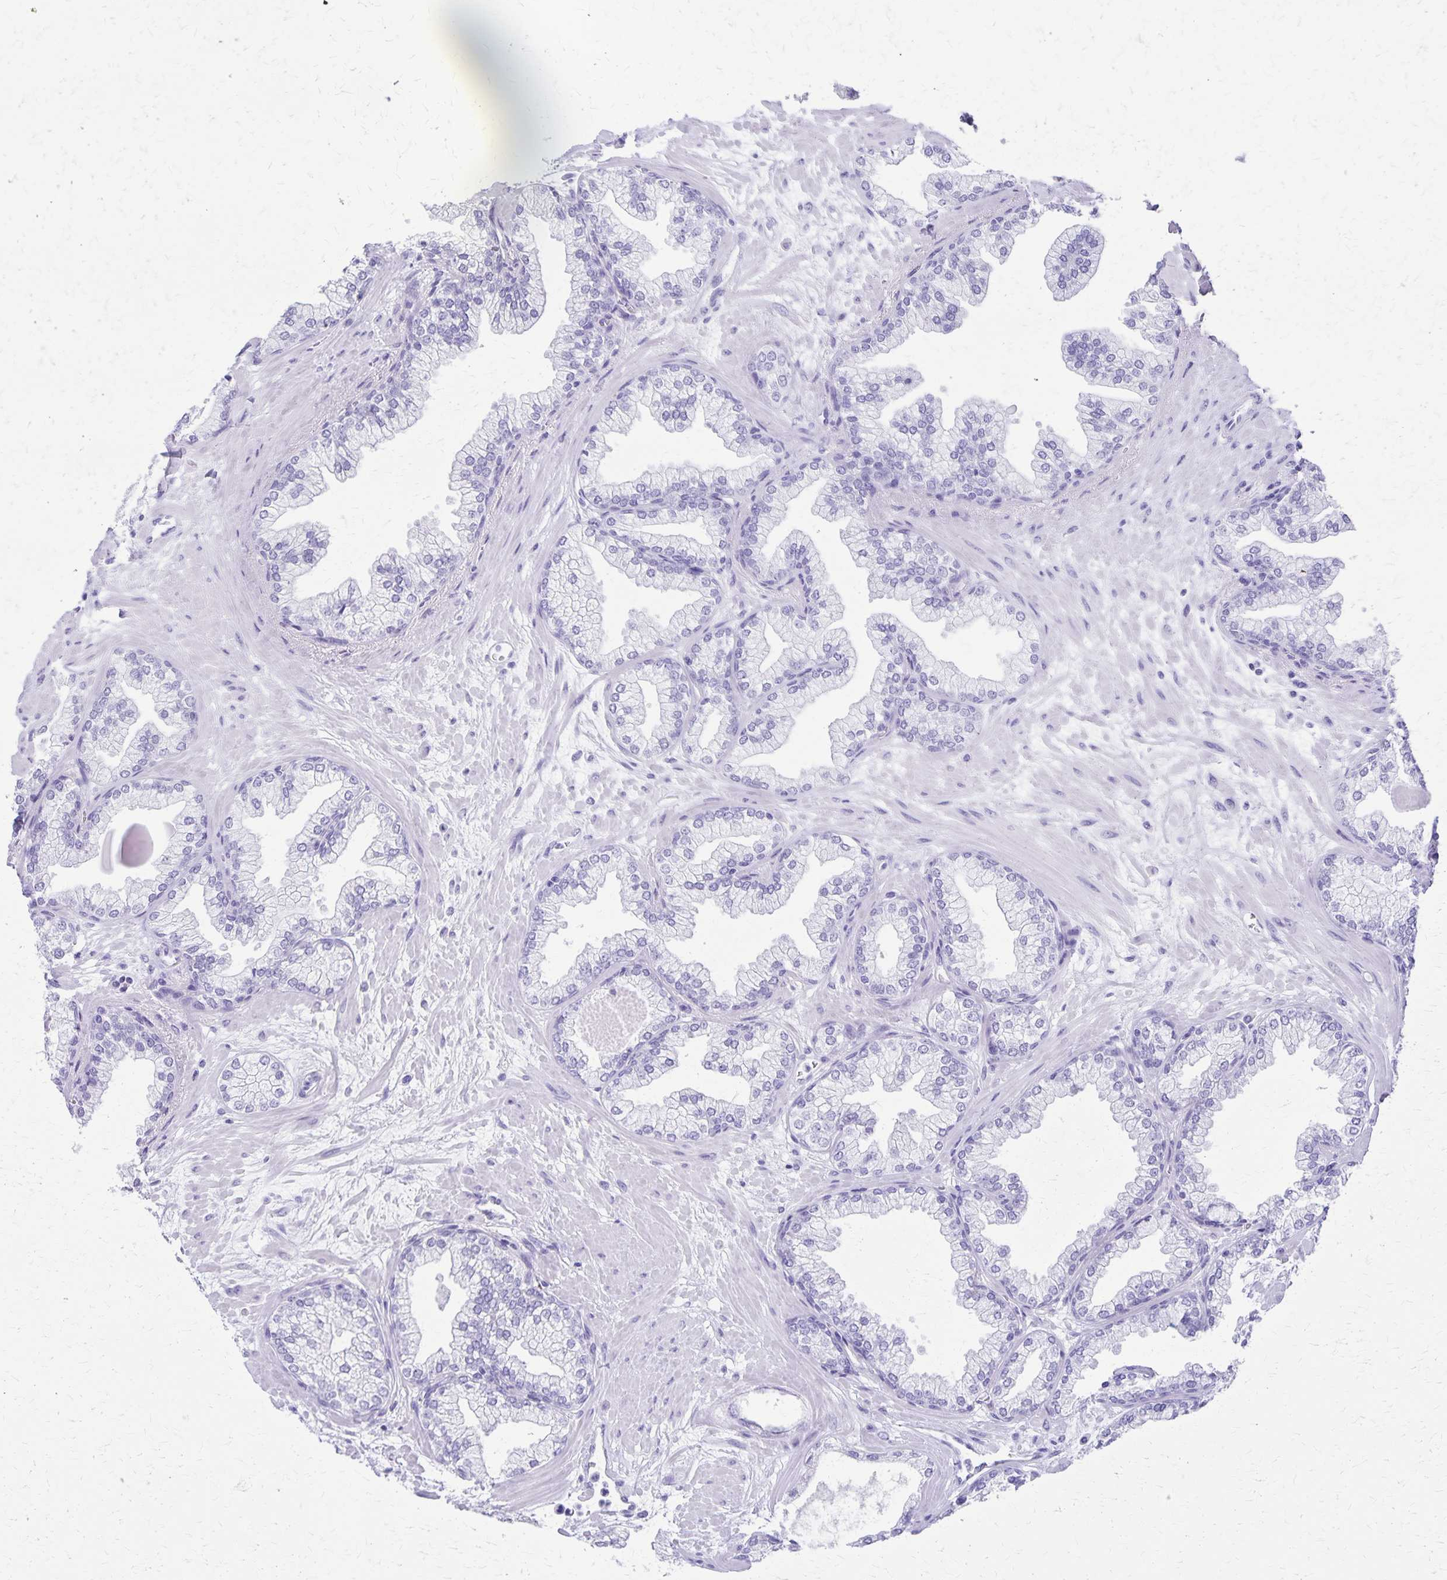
{"staining": {"intensity": "negative", "quantity": "none", "location": "none"}, "tissue": "prostate", "cell_type": "Glandular cells", "image_type": "normal", "snomed": [{"axis": "morphology", "description": "Normal tissue, NOS"}, {"axis": "topography", "description": "Prostate"}, {"axis": "topography", "description": "Peripheral nerve tissue"}], "caption": "This is an immunohistochemistry (IHC) photomicrograph of unremarkable prostate. There is no staining in glandular cells.", "gene": "DEFA5", "patient": {"sex": "male", "age": 61}}